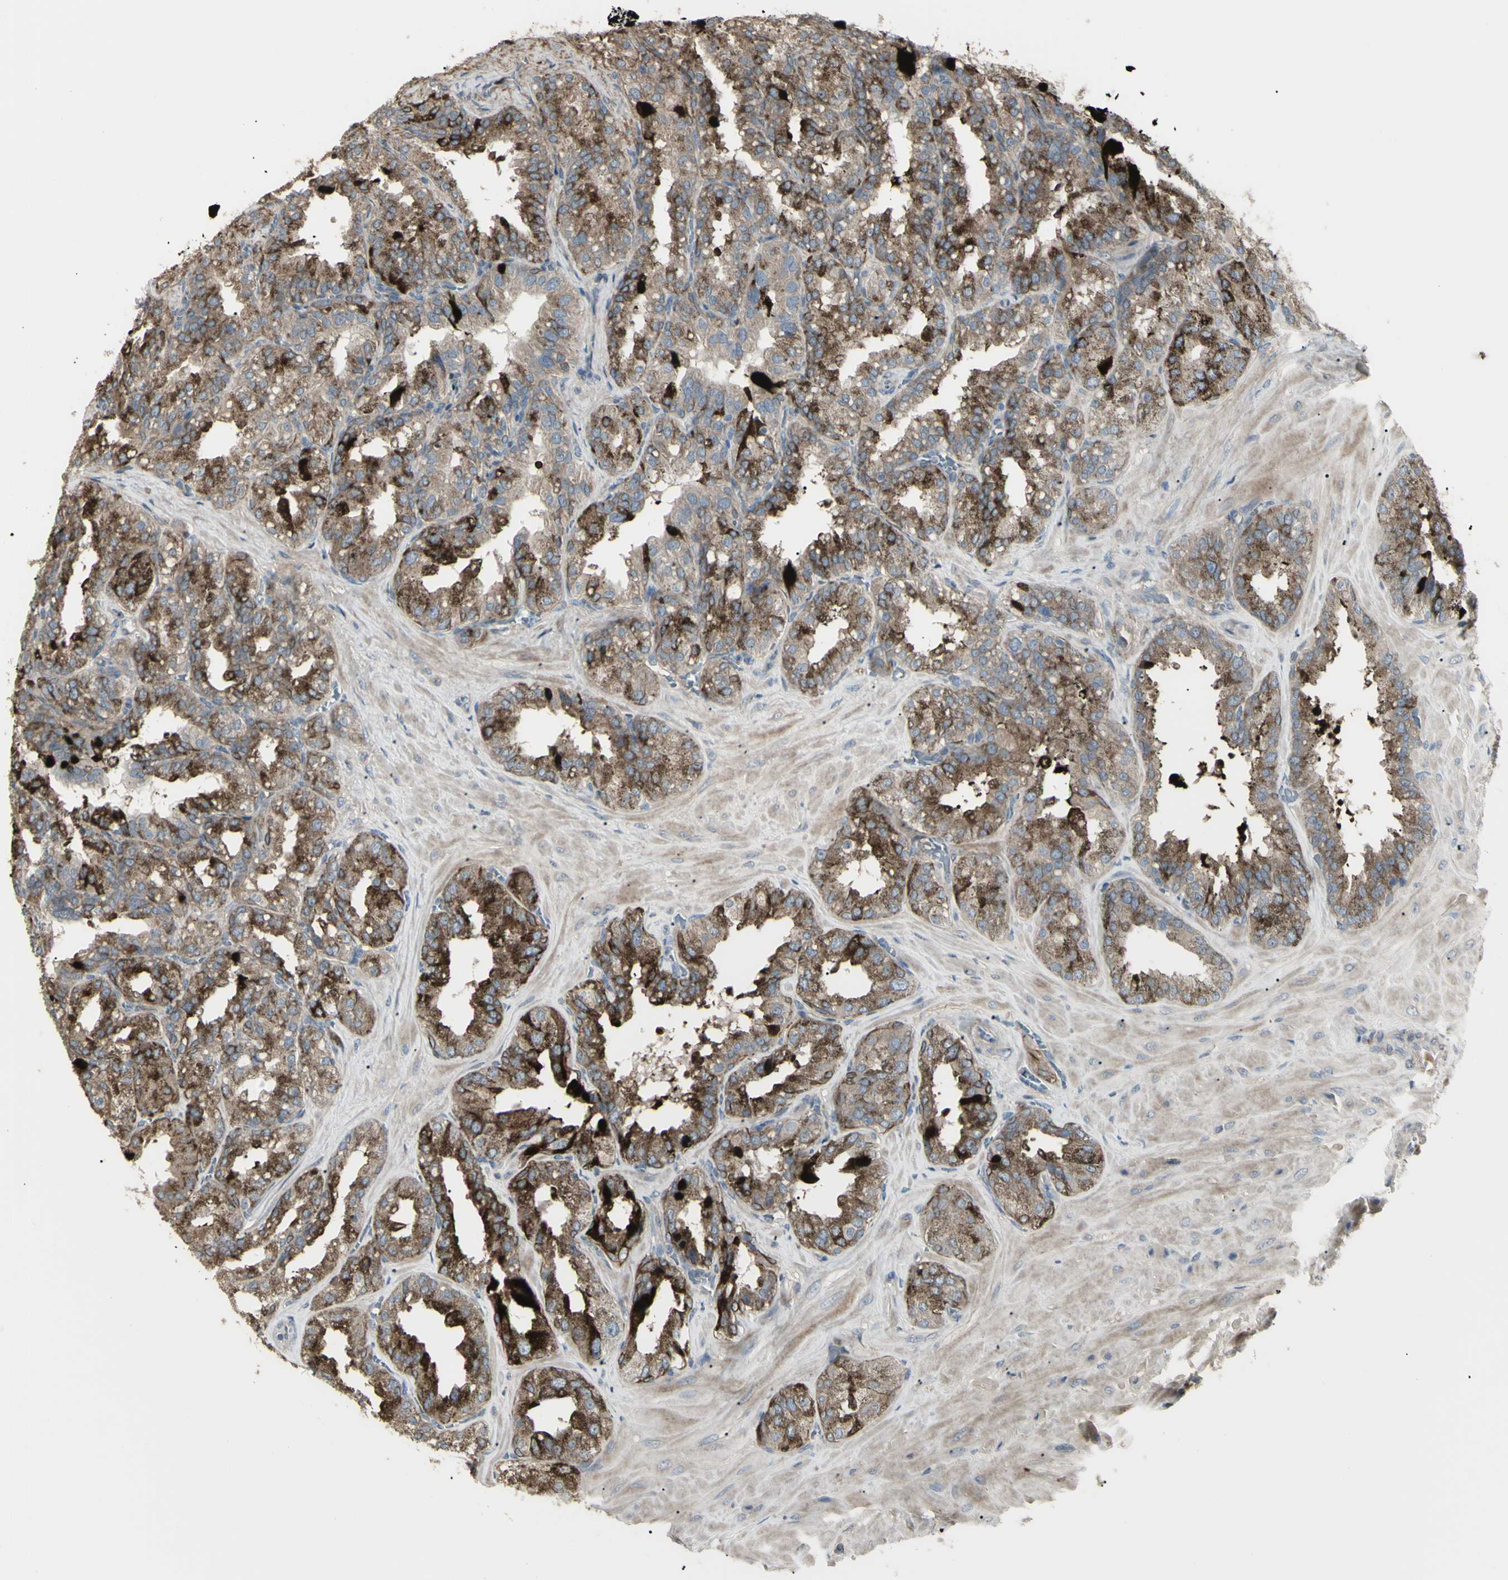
{"staining": {"intensity": "moderate", "quantity": ">75%", "location": "cytoplasmic/membranous"}, "tissue": "seminal vesicle", "cell_type": "Glandular cells", "image_type": "normal", "snomed": [{"axis": "morphology", "description": "Normal tissue, NOS"}, {"axis": "topography", "description": "Prostate"}, {"axis": "topography", "description": "Seminal veicle"}], "caption": "Seminal vesicle stained with immunohistochemistry (IHC) exhibits moderate cytoplasmic/membranous positivity in about >75% of glandular cells. (DAB (3,3'-diaminobenzidine) = brown stain, brightfield microscopy at high magnification).", "gene": "CD276", "patient": {"sex": "male", "age": 51}}